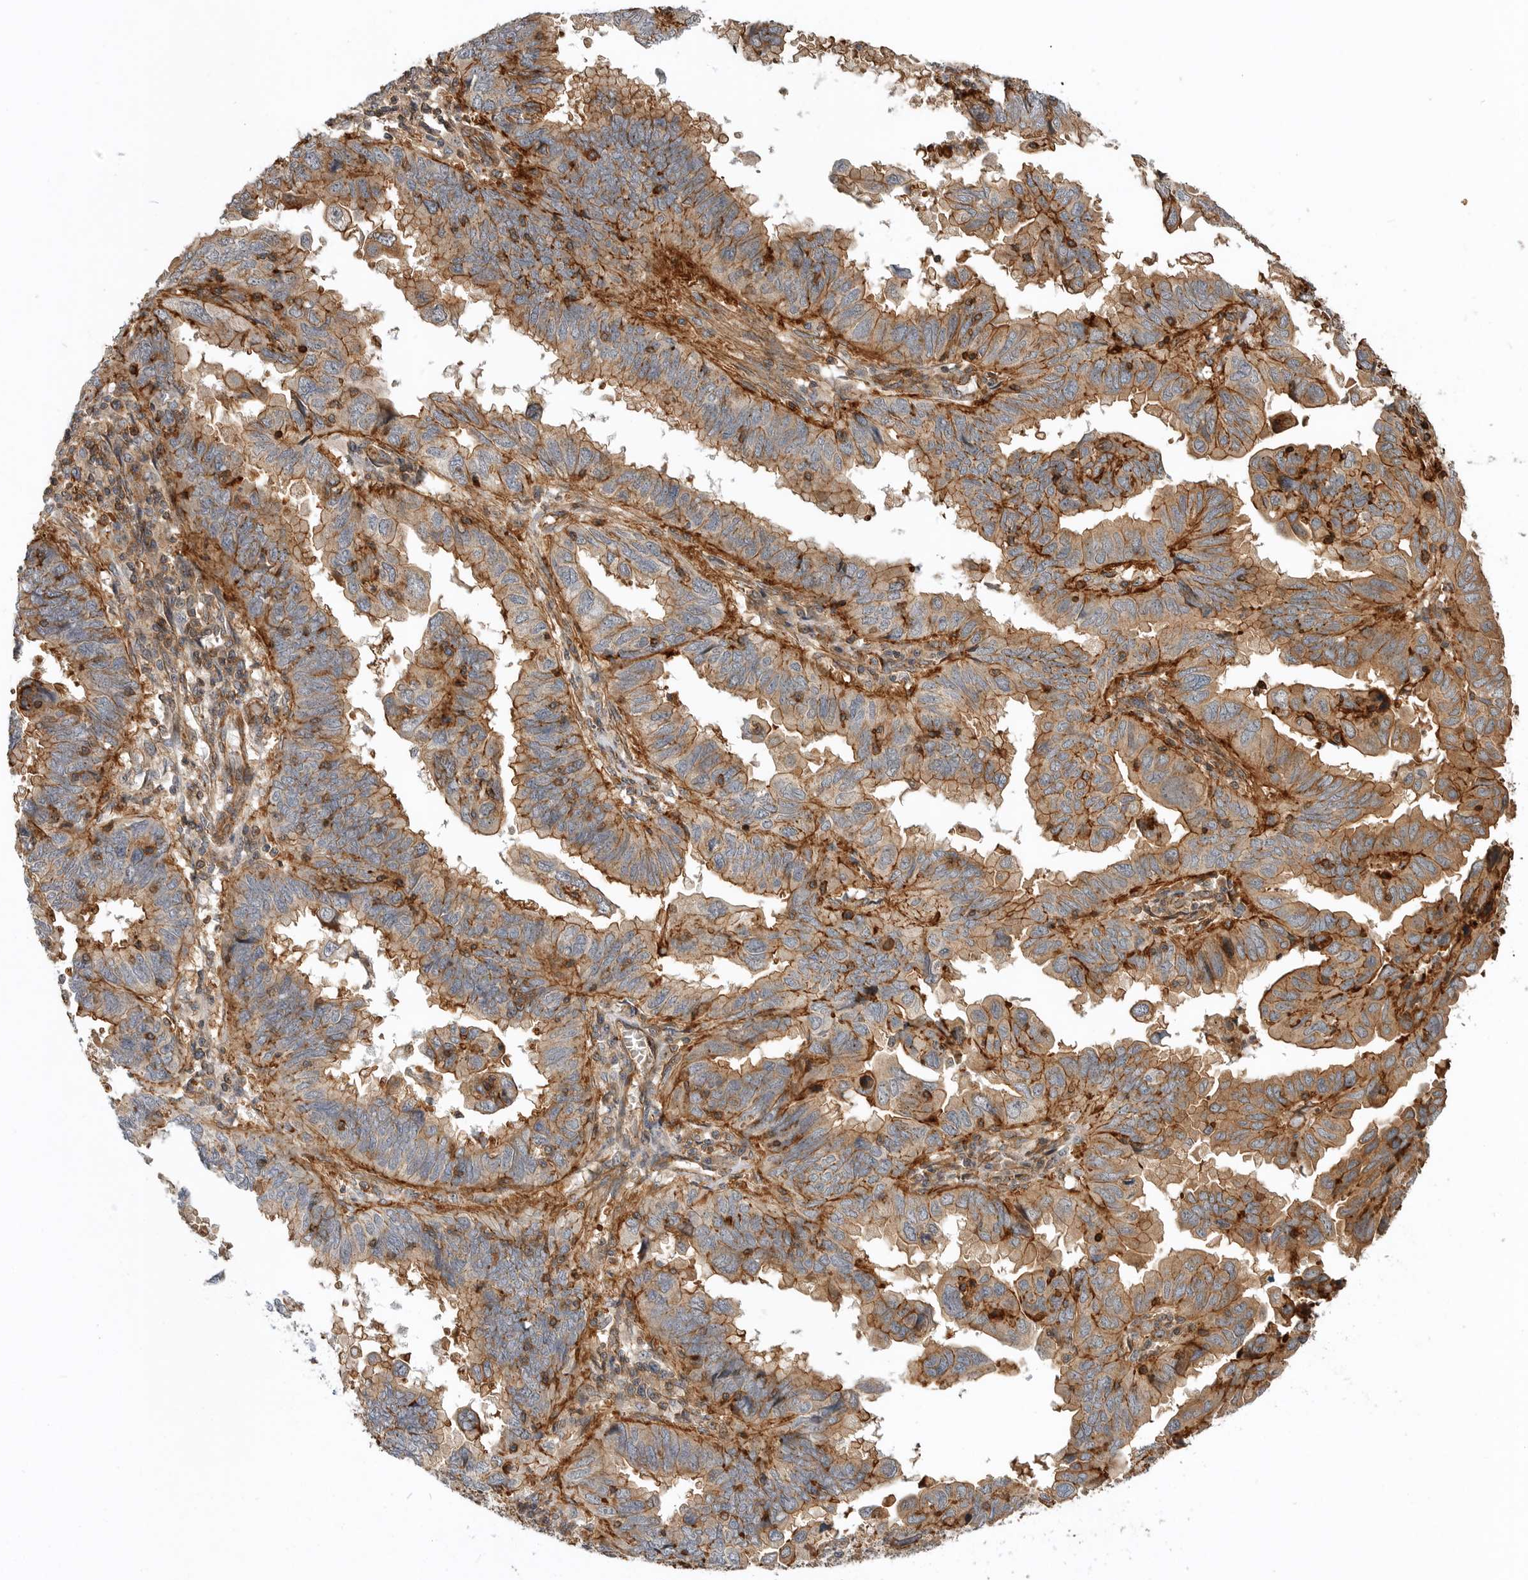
{"staining": {"intensity": "moderate", "quantity": ">75%", "location": "cytoplasmic/membranous"}, "tissue": "endometrial cancer", "cell_type": "Tumor cells", "image_type": "cancer", "snomed": [{"axis": "morphology", "description": "Adenocarcinoma, NOS"}, {"axis": "topography", "description": "Uterus"}], "caption": "Human endometrial adenocarcinoma stained with a brown dye reveals moderate cytoplasmic/membranous positive positivity in about >75% of tumor cells.", "gene": "GPATCH2", "patient": {"sex": "female", "age": 77}}